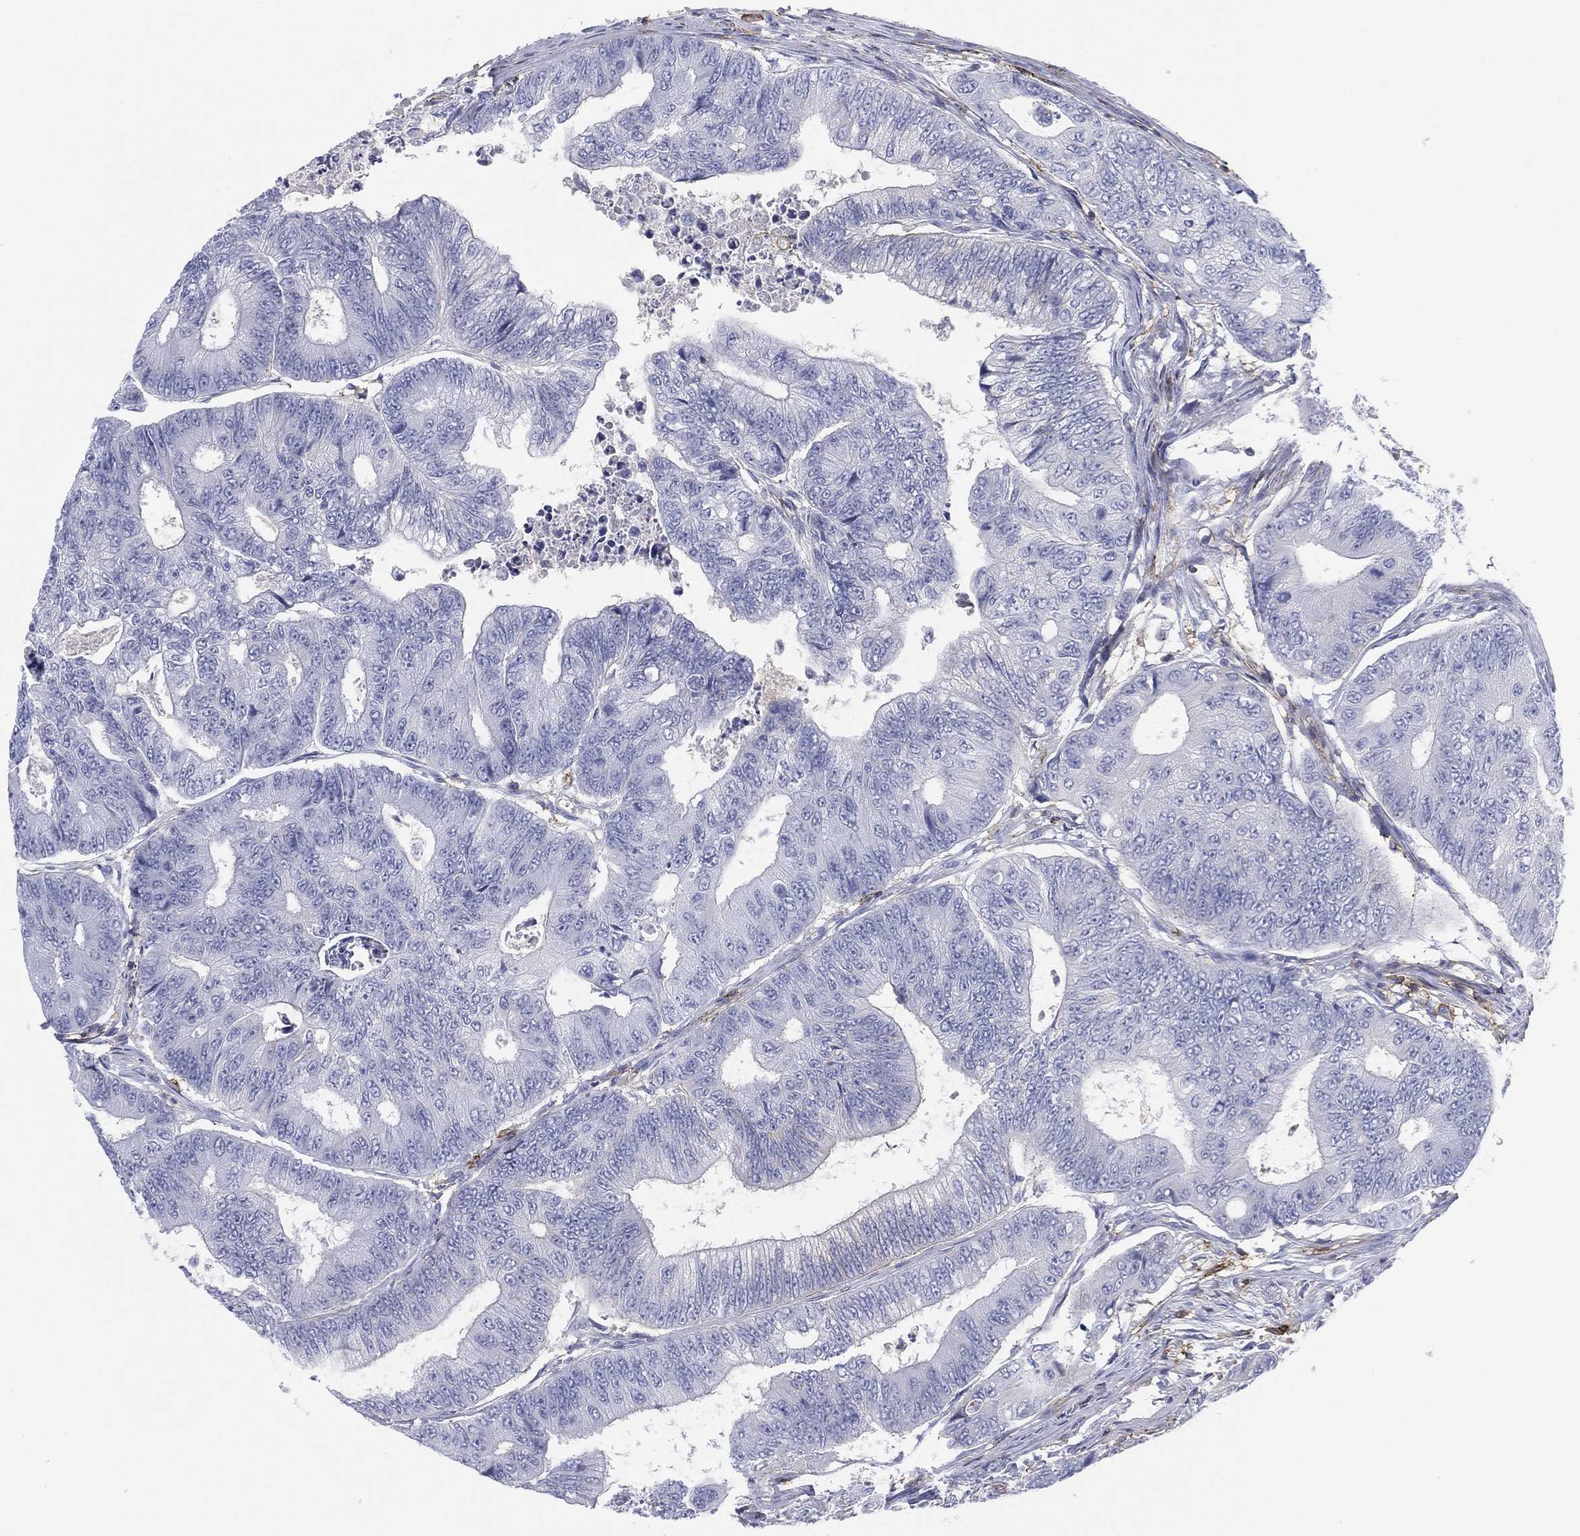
{"staining": {"intensity": "negative", "quantity": "none", "location": "none"}, "tissue": "colorectal cancer", "cell_type": "Tumor cells", "image_type": "cancer", "snomed": [{"axis": "morphology", "description": "Adenocarcinoma, NOS"}, {"axis": "topography", "description": "Colon"}], "caption": "This is an immunohistochemistry histopathology image of colorectal adenocarcinoma. There is no expression in tumor cells.", "gene": "SELPLG", "patient": {"sex": "female", "age": 48}}